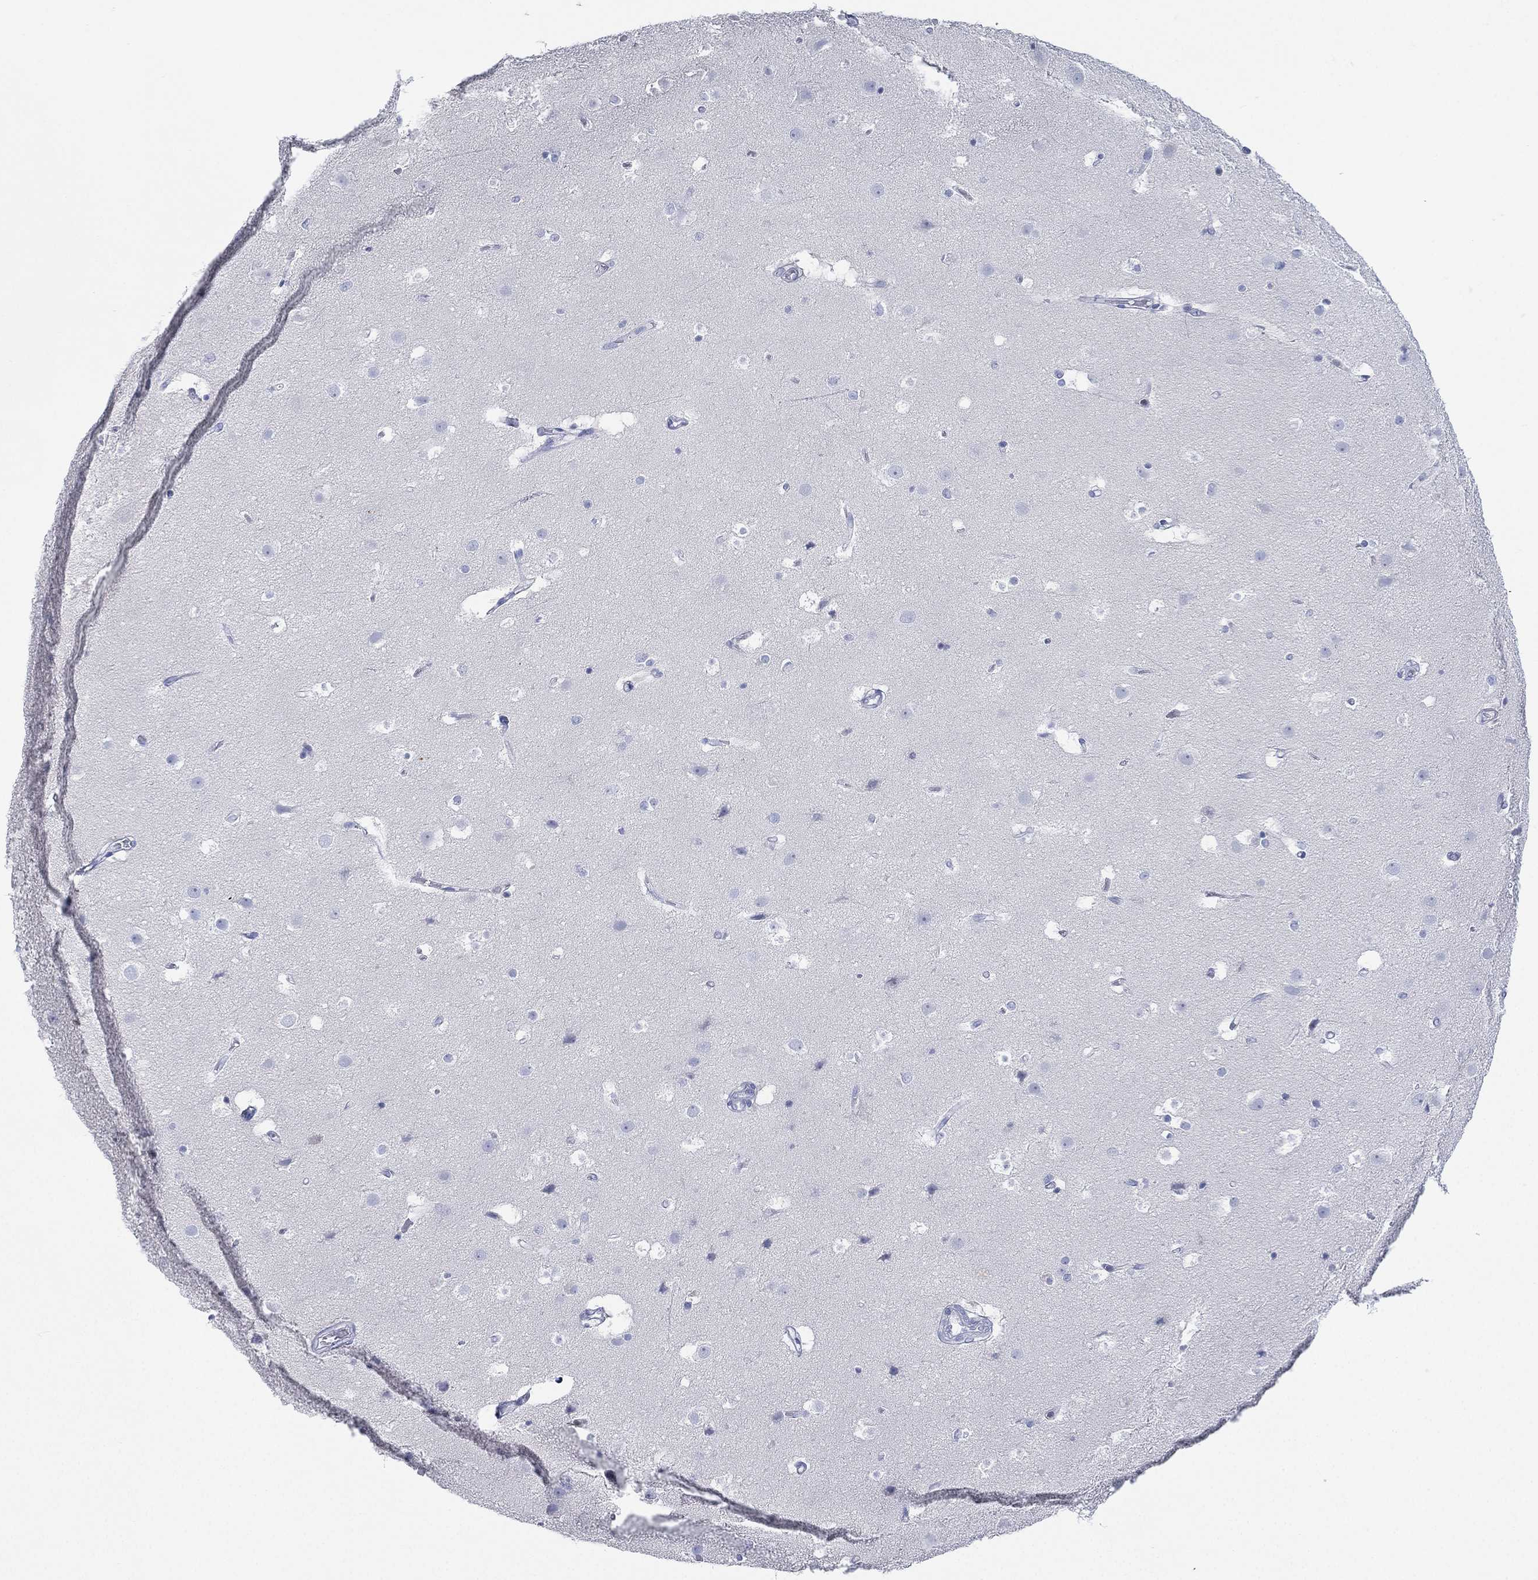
{"staining": {"intensity": "negative", "quantity": "none", "location": "none"}, "tissue": "cerebral cortex", "cell_type": "Endothelial cells", "image_type": "normal", "snomed": [{"axis": "morphology", "description": "Normal tissue, NOS"}, {"axis": "topography", "description": "Cerebral cortex"}], "caption": "A photomicrograph of cerebral cortex stained for a protein reveals no brown staining in endothelial cells.", "gene": "SEPTIN1", "patient": {"sex": "female", "age": 52}}